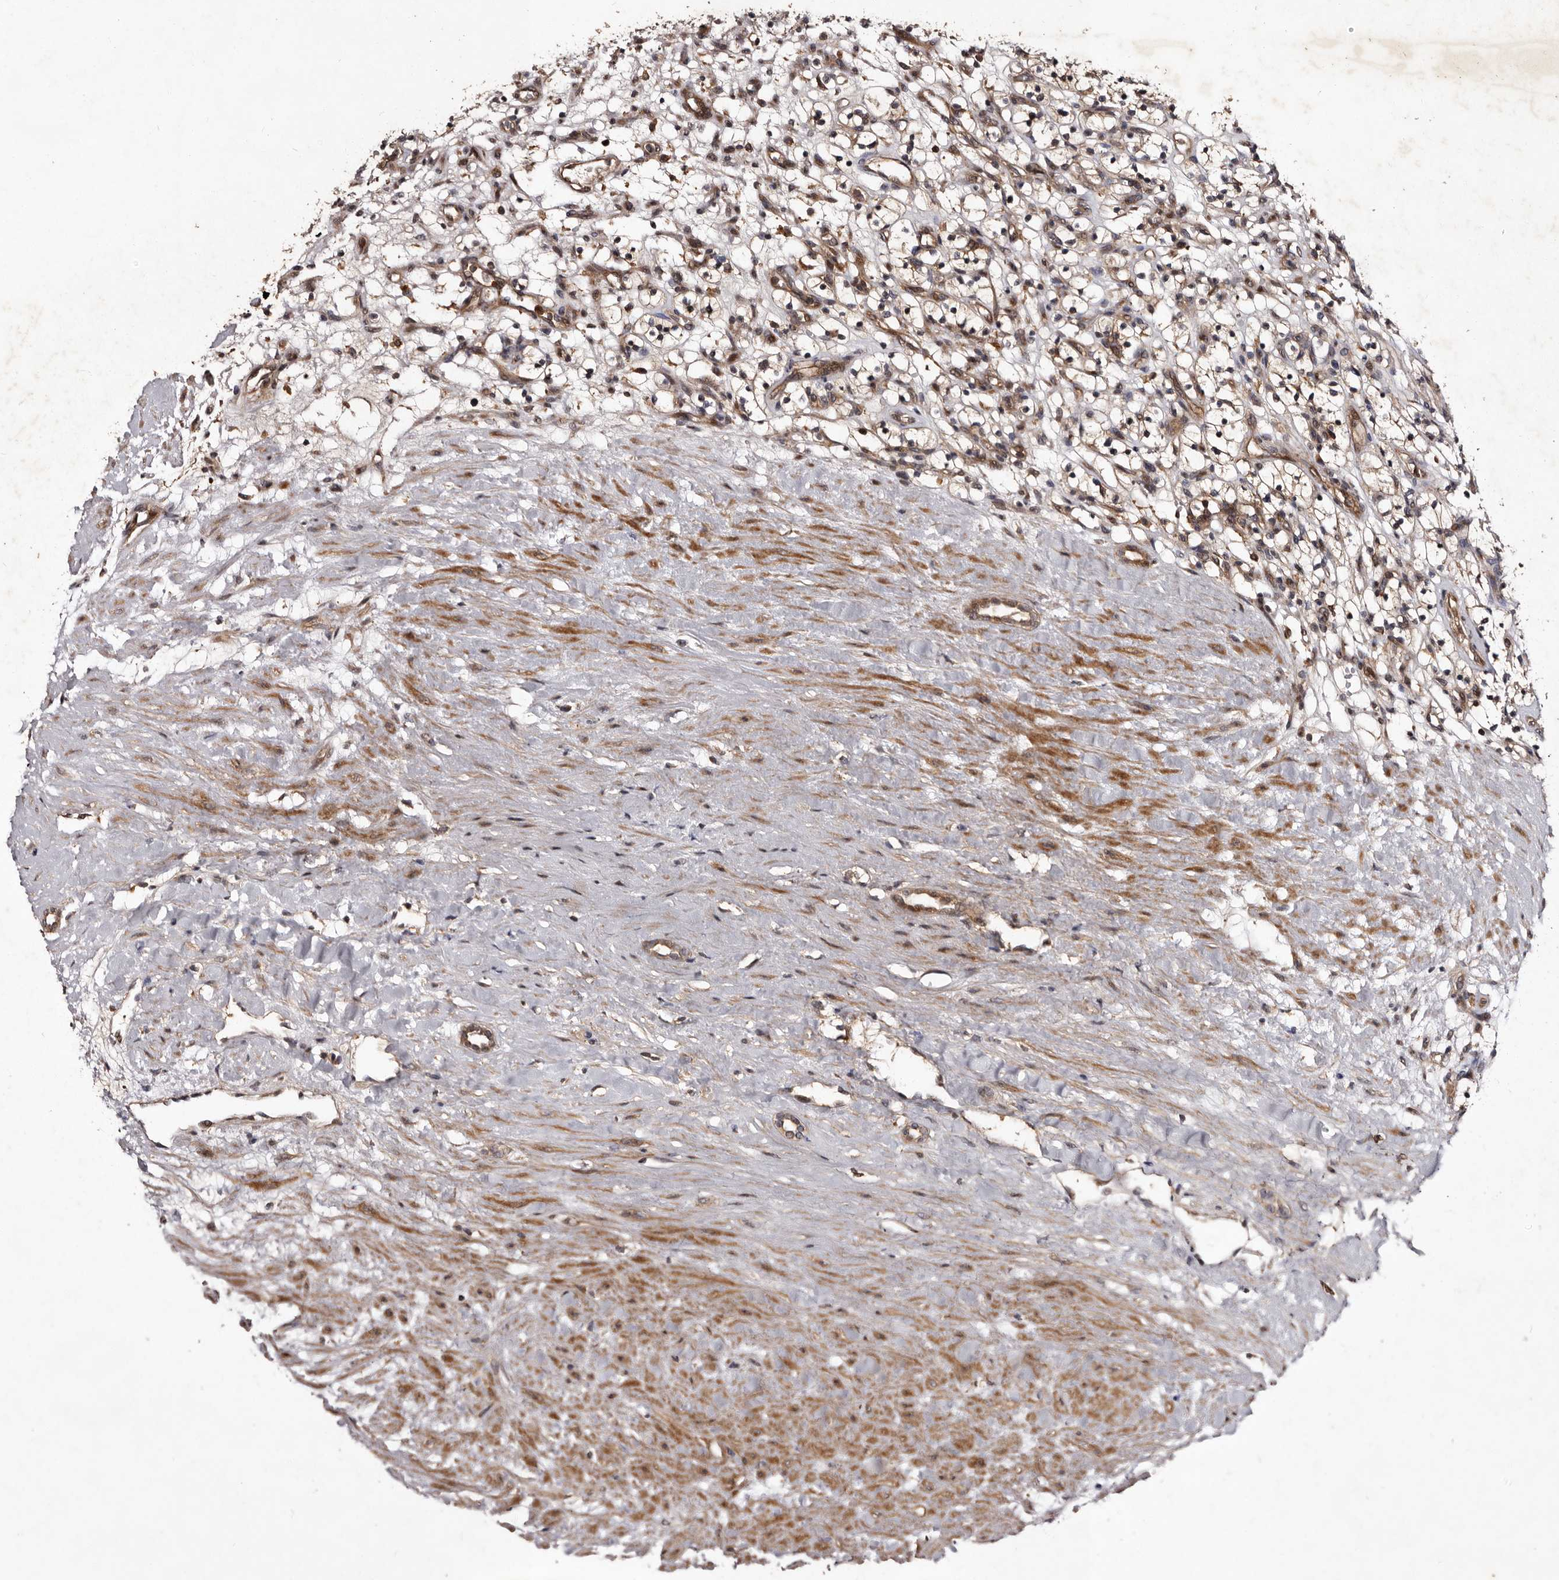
{"staining": {"intensity": "weak", "quantity": ">75%", "location": "cytoplasmic/membranous"}, "tissue": "renal cancer", "cell_type": "Tumor cells", "image_type": "cancer", "snomed": [{"axis": "morphology", "description": "Adenocarcinoma, NOS"}, {"axis": "topography", "description": "Kidney"}], "caption": "An immunohistochemistry (IHC) histopathology image of tumor tissue is shown. Protein staining in brown labels weak cytoplasmic/membranous positivity in renal cancer (adenocarcinoma) within tumor cells.", "gene": "MKRN3", "patient": {"sex": "female", "age": 57}}